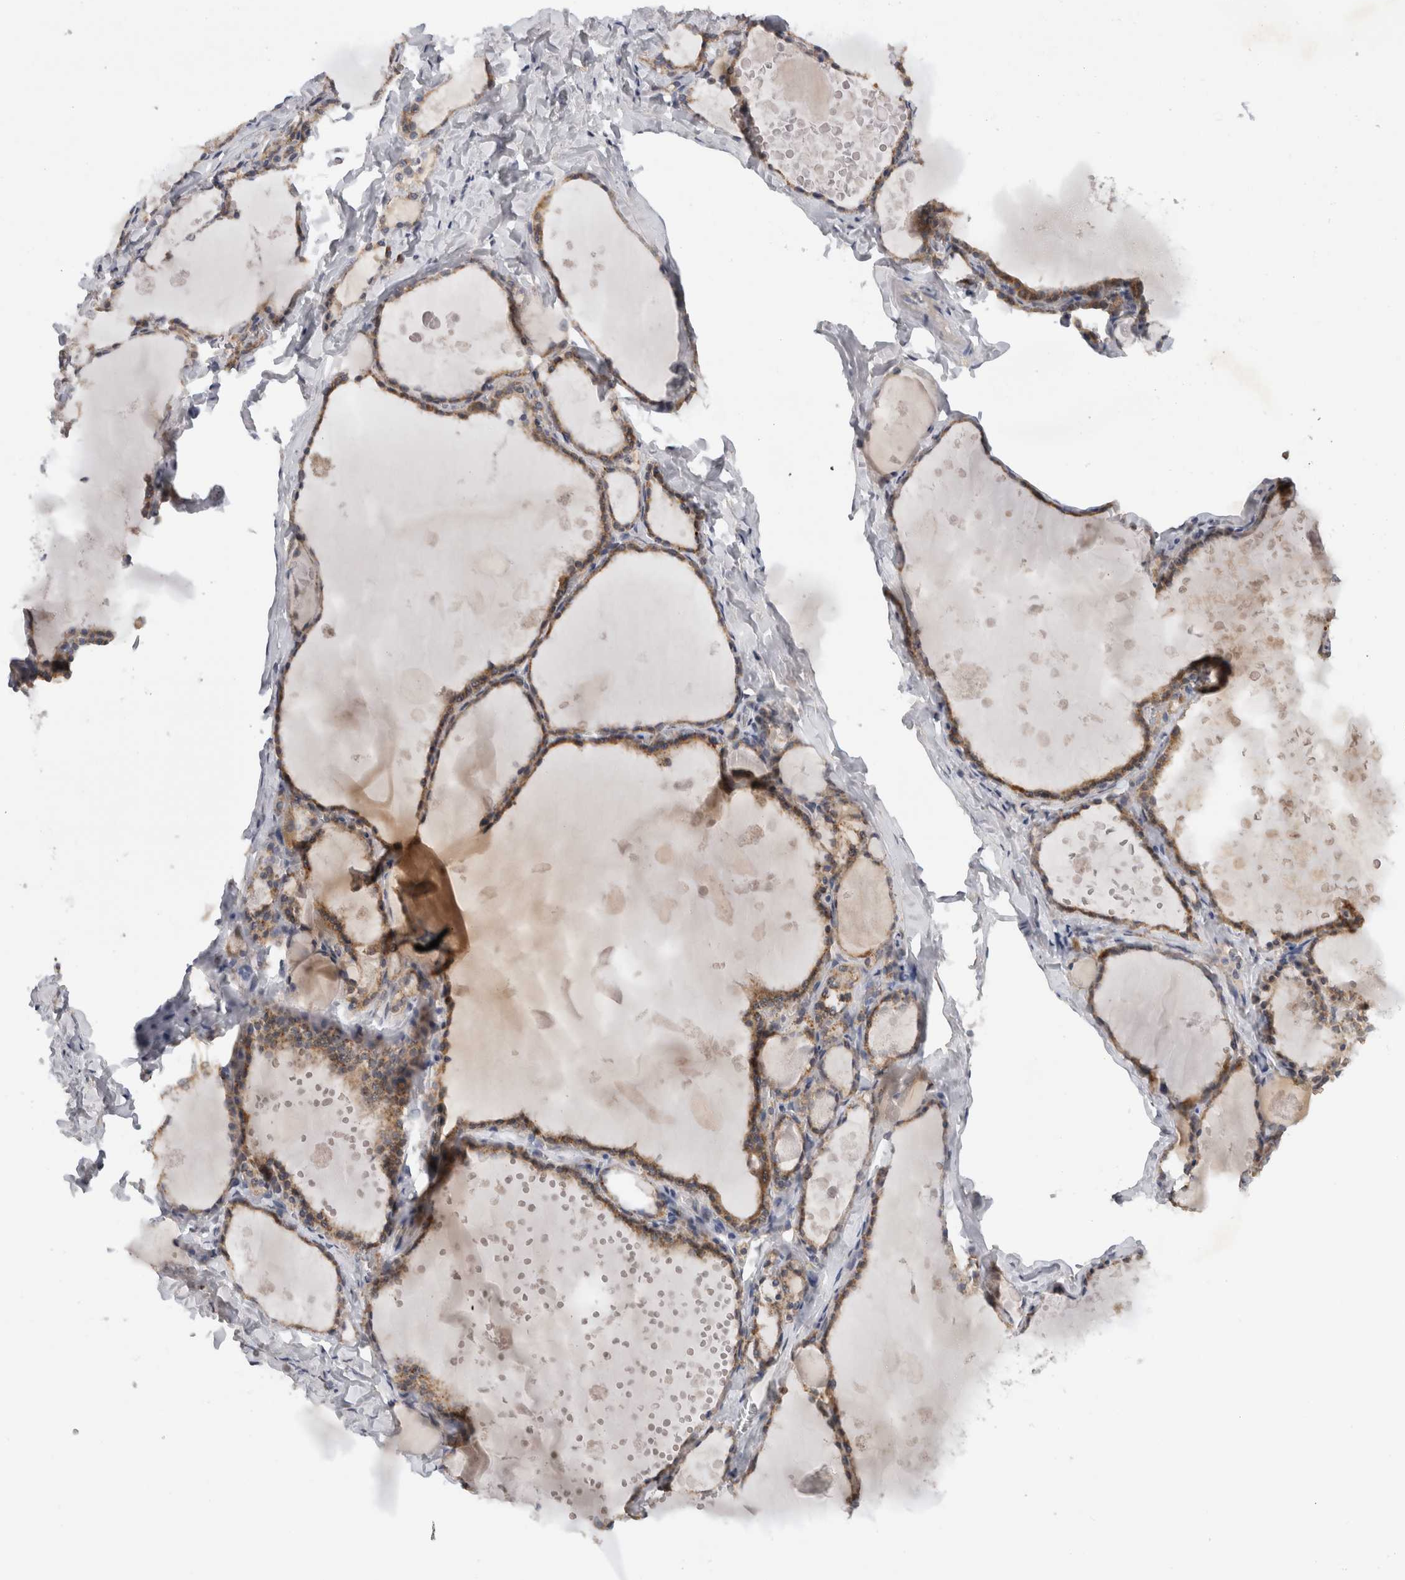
{"staining": {"intensity": "moderate", "quantity": ">75%", "location": "cytoplasmic/membranous"}, "tissue": "thyroid gland", "cell_type": "Glandular cells", "image_type": "normal", "snomed": [{"axis": "morphology", "description": "Normal tissue, NOS"}, {"axis": "topography", "description": "Thyroid gland"}], "caption": "Thyroid gland stained for a protein (brown) exhibits moderate cytoplasmic/membranous positive staining in approximately >75% of glandular cells.", "gene": "DYRK2", "patient": {"sex": "male", "age": 56}}